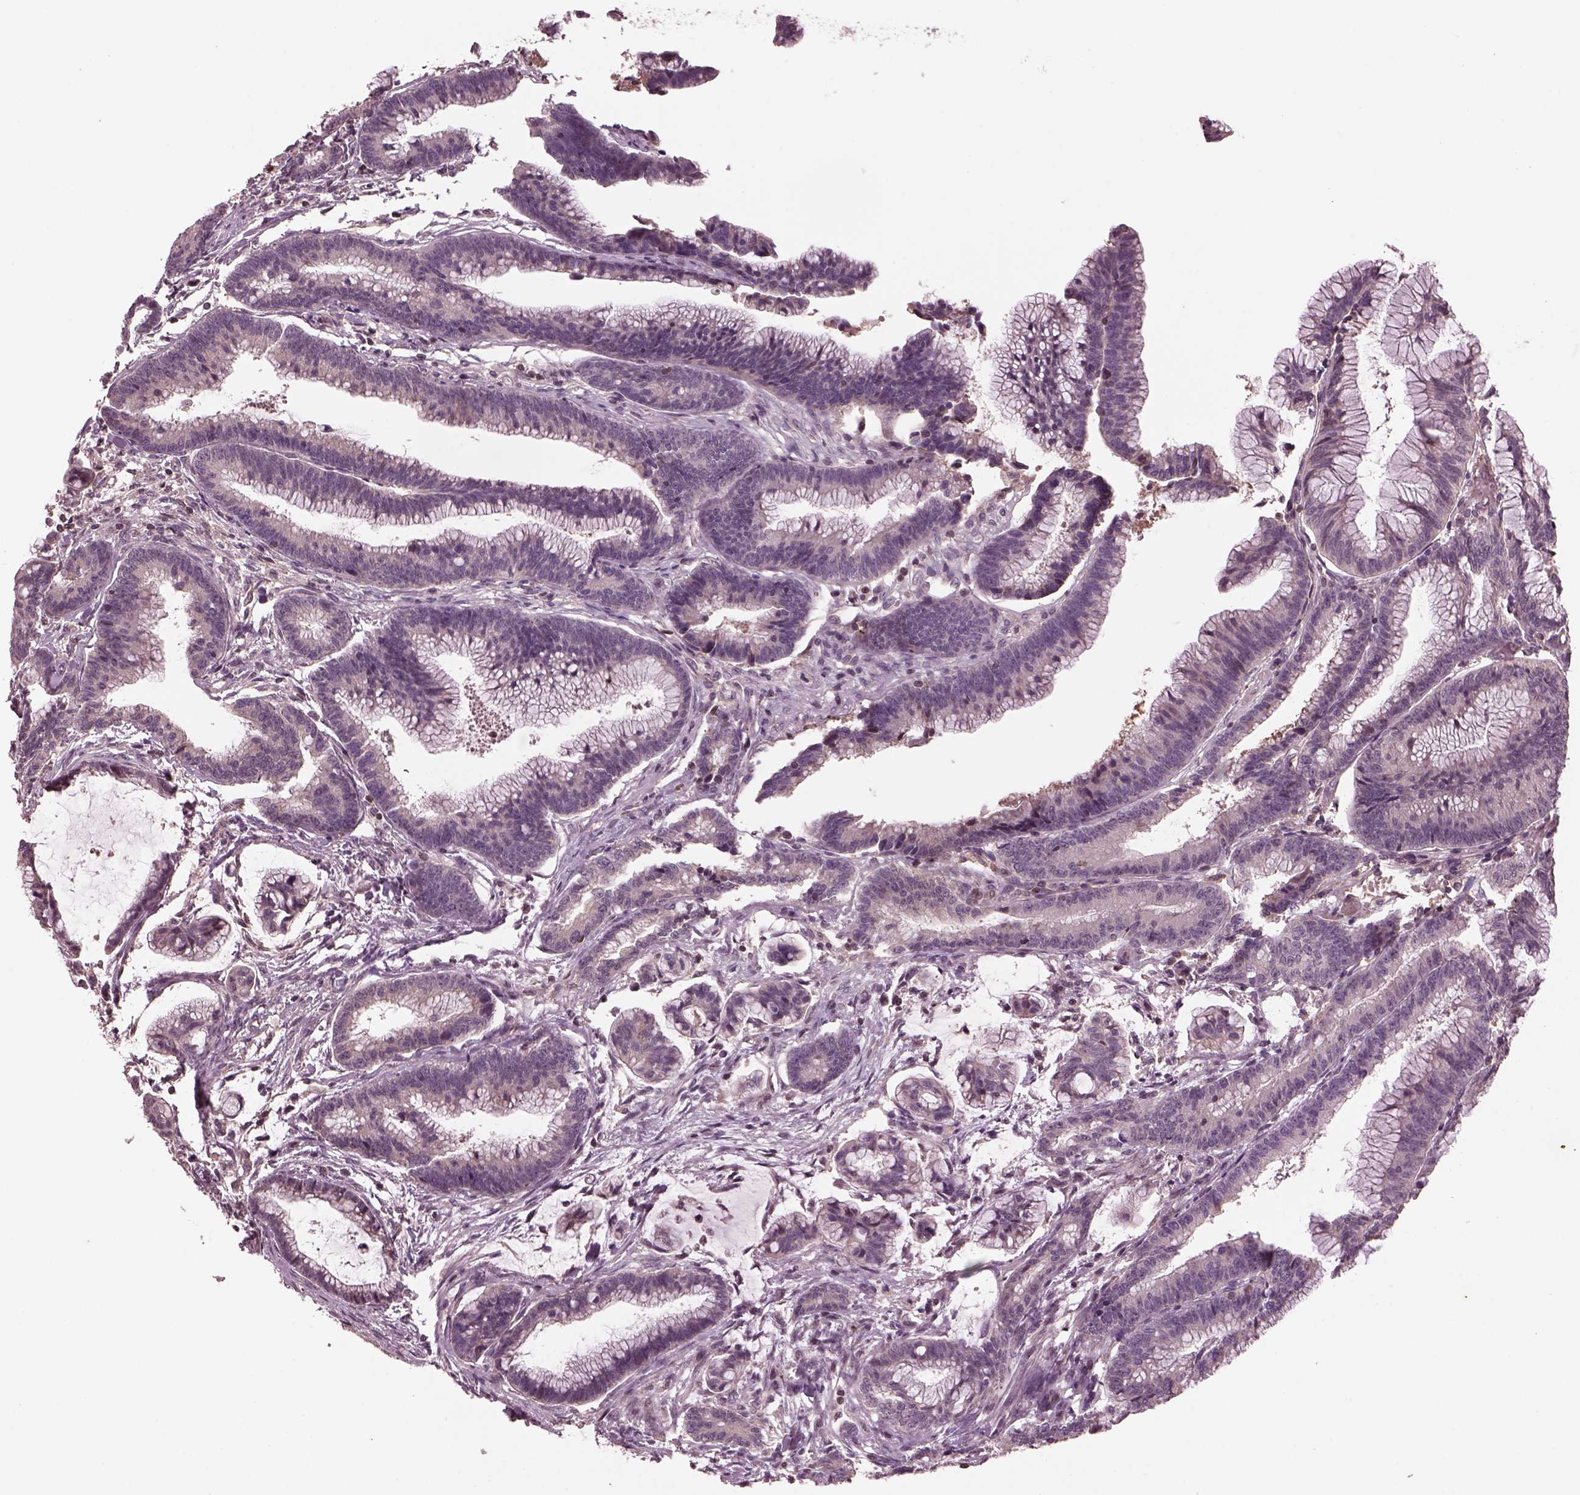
{"staining": {"intensity": "negative", "quantity": "none", "location": "none"}, "tissue": "colorectal cancer", "cell_type": "Tumor cells", "image_type": "cancer", "snomed": [{"axis": "morphology", "description": "Adenocarcinoma, NOS"}, {"axis": "topography", "description": "Colon"}], "caption": "Colorectal cancer was stained to show a protein in brown. There is no significant positivity in tumor cells.", "gene": "PTX4", "patient": {"sex": "female", "age": 78}}